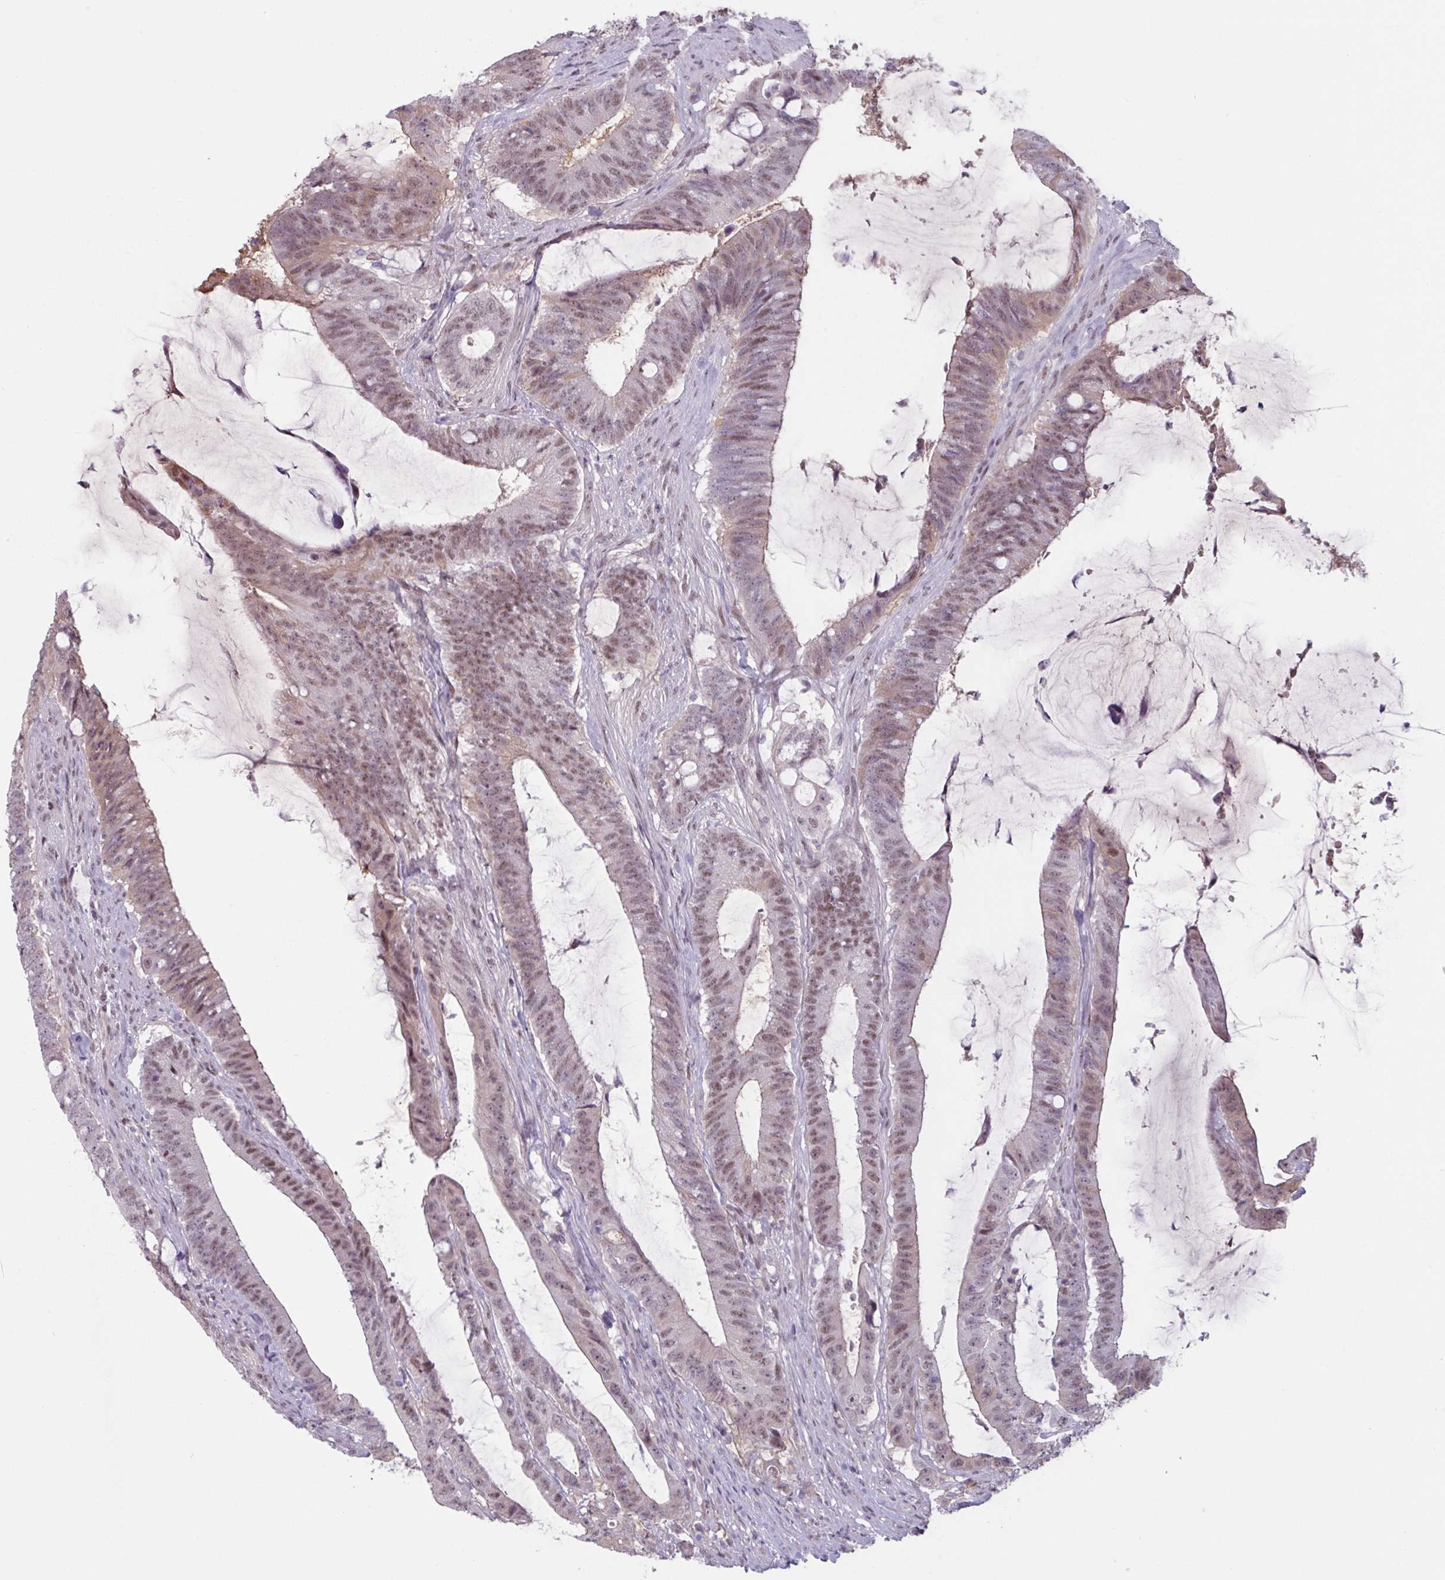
{"staining": {"intensity": "weak", "quantity": "25%-75%", "location": "nuclear"}, "tissue": "colorectal cancer", "cell_type": "Tumor cells", "image_type": "cancer", "snomed": [{"axis": "morphology", "description": "Adenocarcinoma, NOS"}, {"axis": "topography", "description": "Colon"}], "caption": "IHC micrograph of human adenocarcinoma (colorectal) stained for a protein (brown), which exhibits low levels of weak nuclear expression in about 25%-75% of tumor cells.", "gene": "ZNF575", "patient": {"sex": "female", "age": 43}}